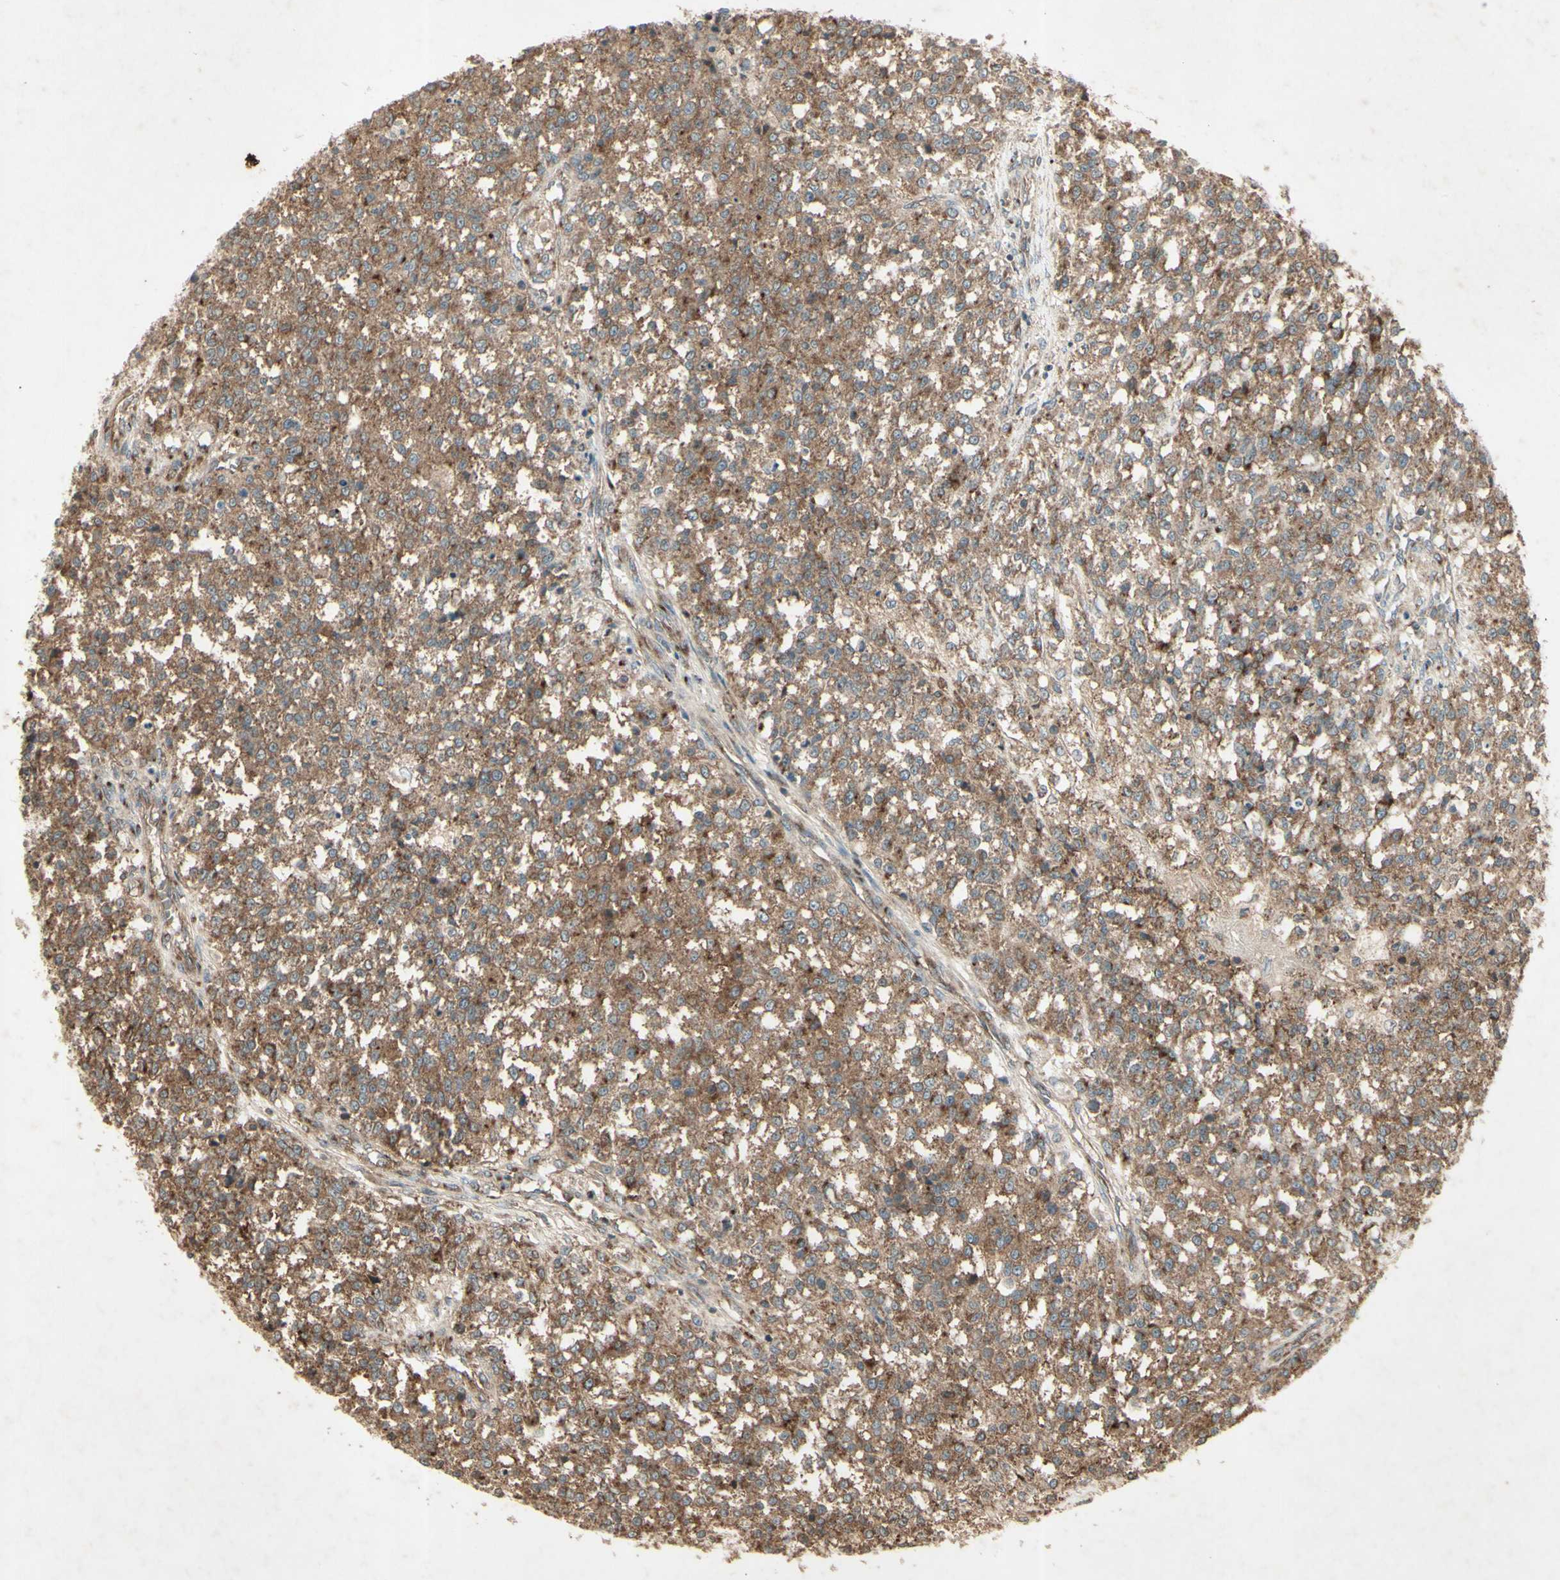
{"staining": {"intensity": "moderate", "quantity": ">75%", "location": "cytoplasmic/membranous"}, "tissue": "testis cancer", "cell_type": "Tumor cells", "image_type": "cancer", "snomed": [{"axis": "morphology", "description": "Seminoma, NOS"}, {"axis": "topography", "description": "Testis"}], "caption": "IHC micrograph of neoplastic tissue: seminoma (testis) stained using immunohistochemistry (IHC) shows medium levels of moderate protein expression localized specifically in the cytoplasmic/membranous of tumor cells, appearing as a cytoplasmic/membranous brown color.", "gene": "AP1G1", "patient": {"sex": "male", "age": 59}}